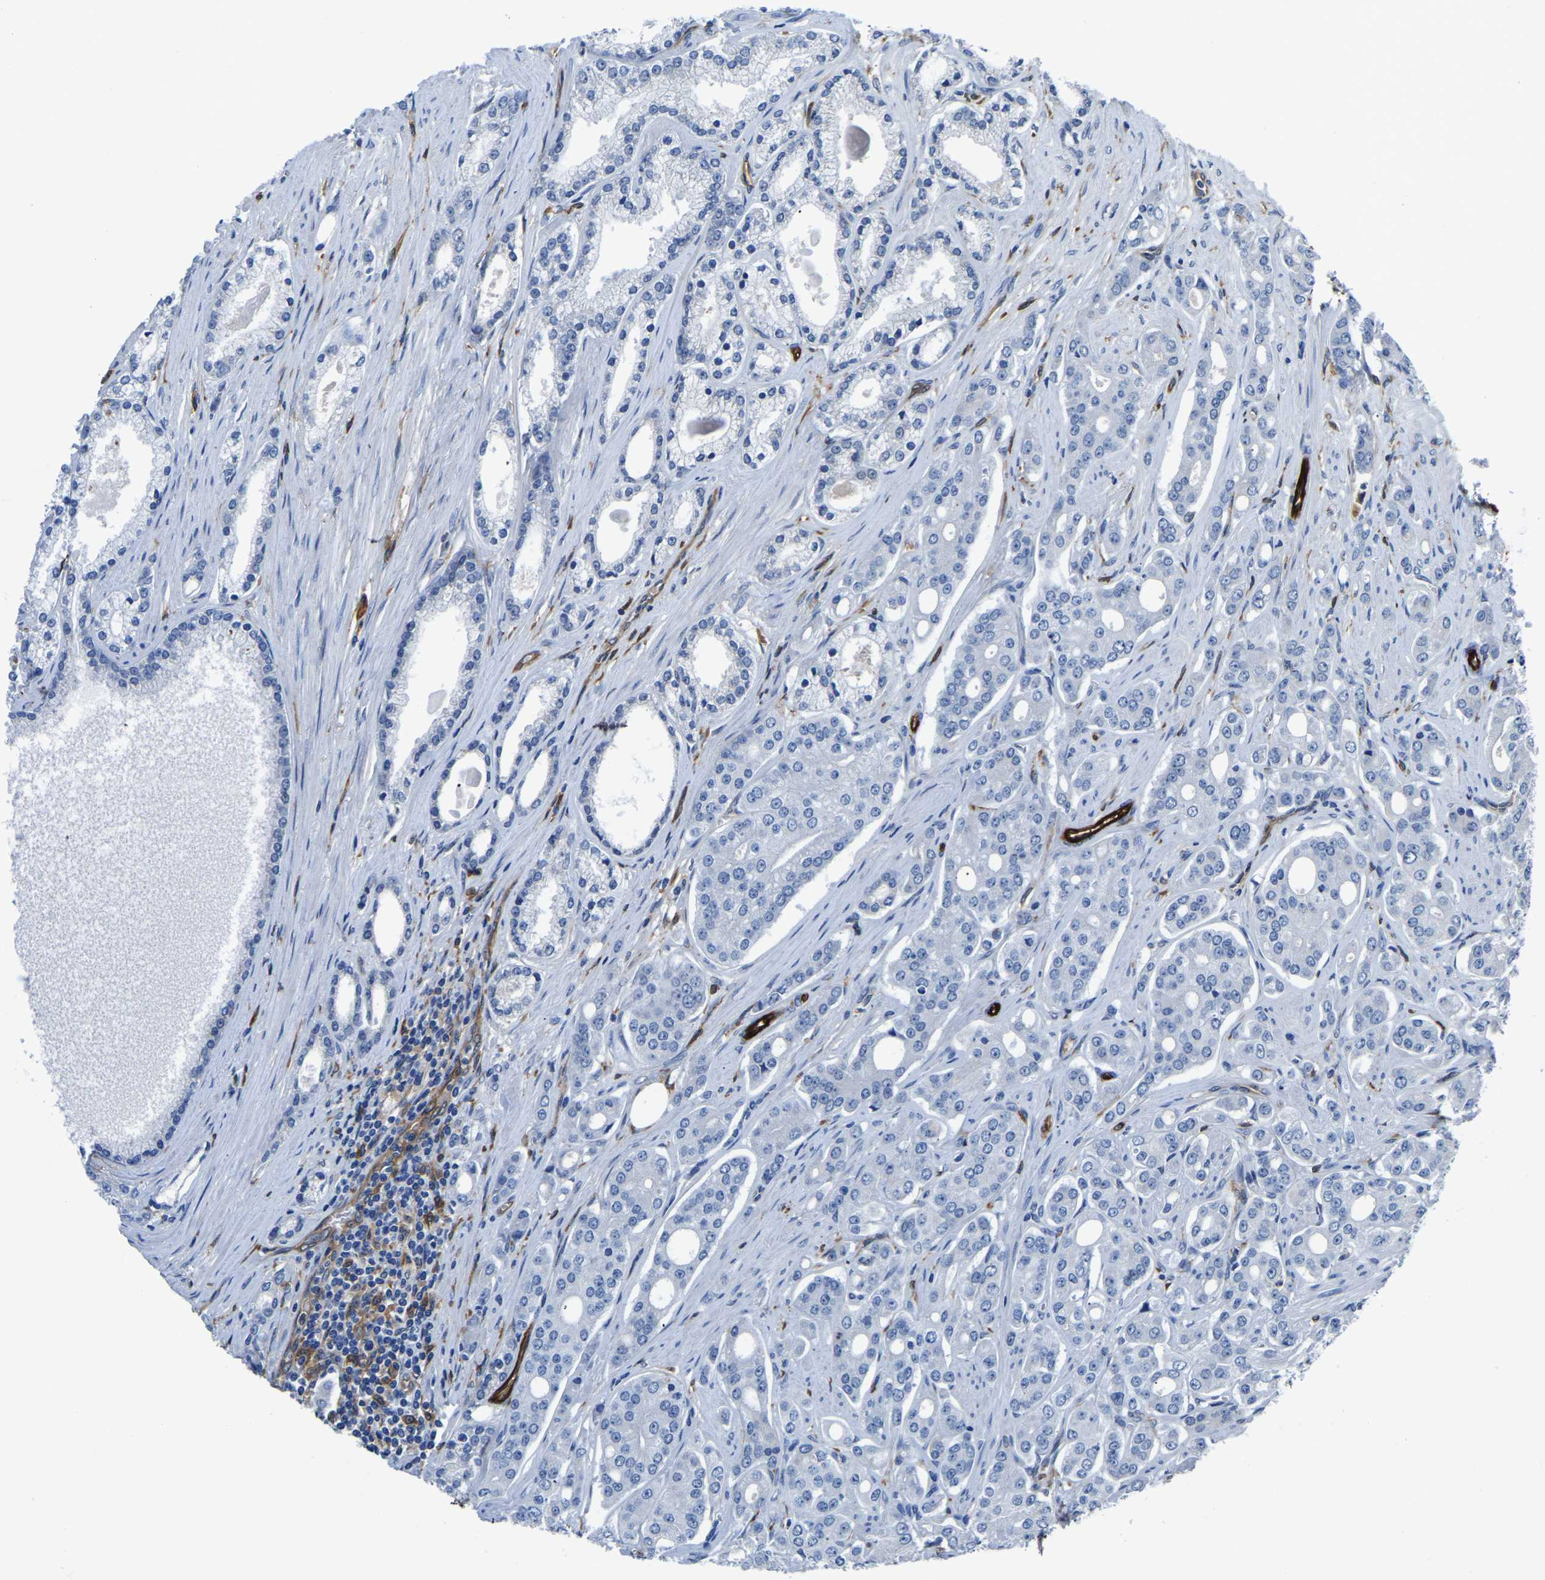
{"staining": {"intensity": "negative", "quantity": "none", "location": "none"}, "tissue": "prostate cancer", "cell_type": "Tumor cells", "image_type": "cancer", "snomed": [{"axis": "morphology", "description": "Adenocarcinoma, High grade"}, {"axis": "topography", "description": "Prostate"}], "caption": "High power microscopy micrograph of an immunohistochemistry photomicrograph of prostate cancer (high-grade adenocarcinoma), revealing no significant expression in tumor cells.", "gene": "ATG2B", "patient": {"sex": "male", "age": 71}}